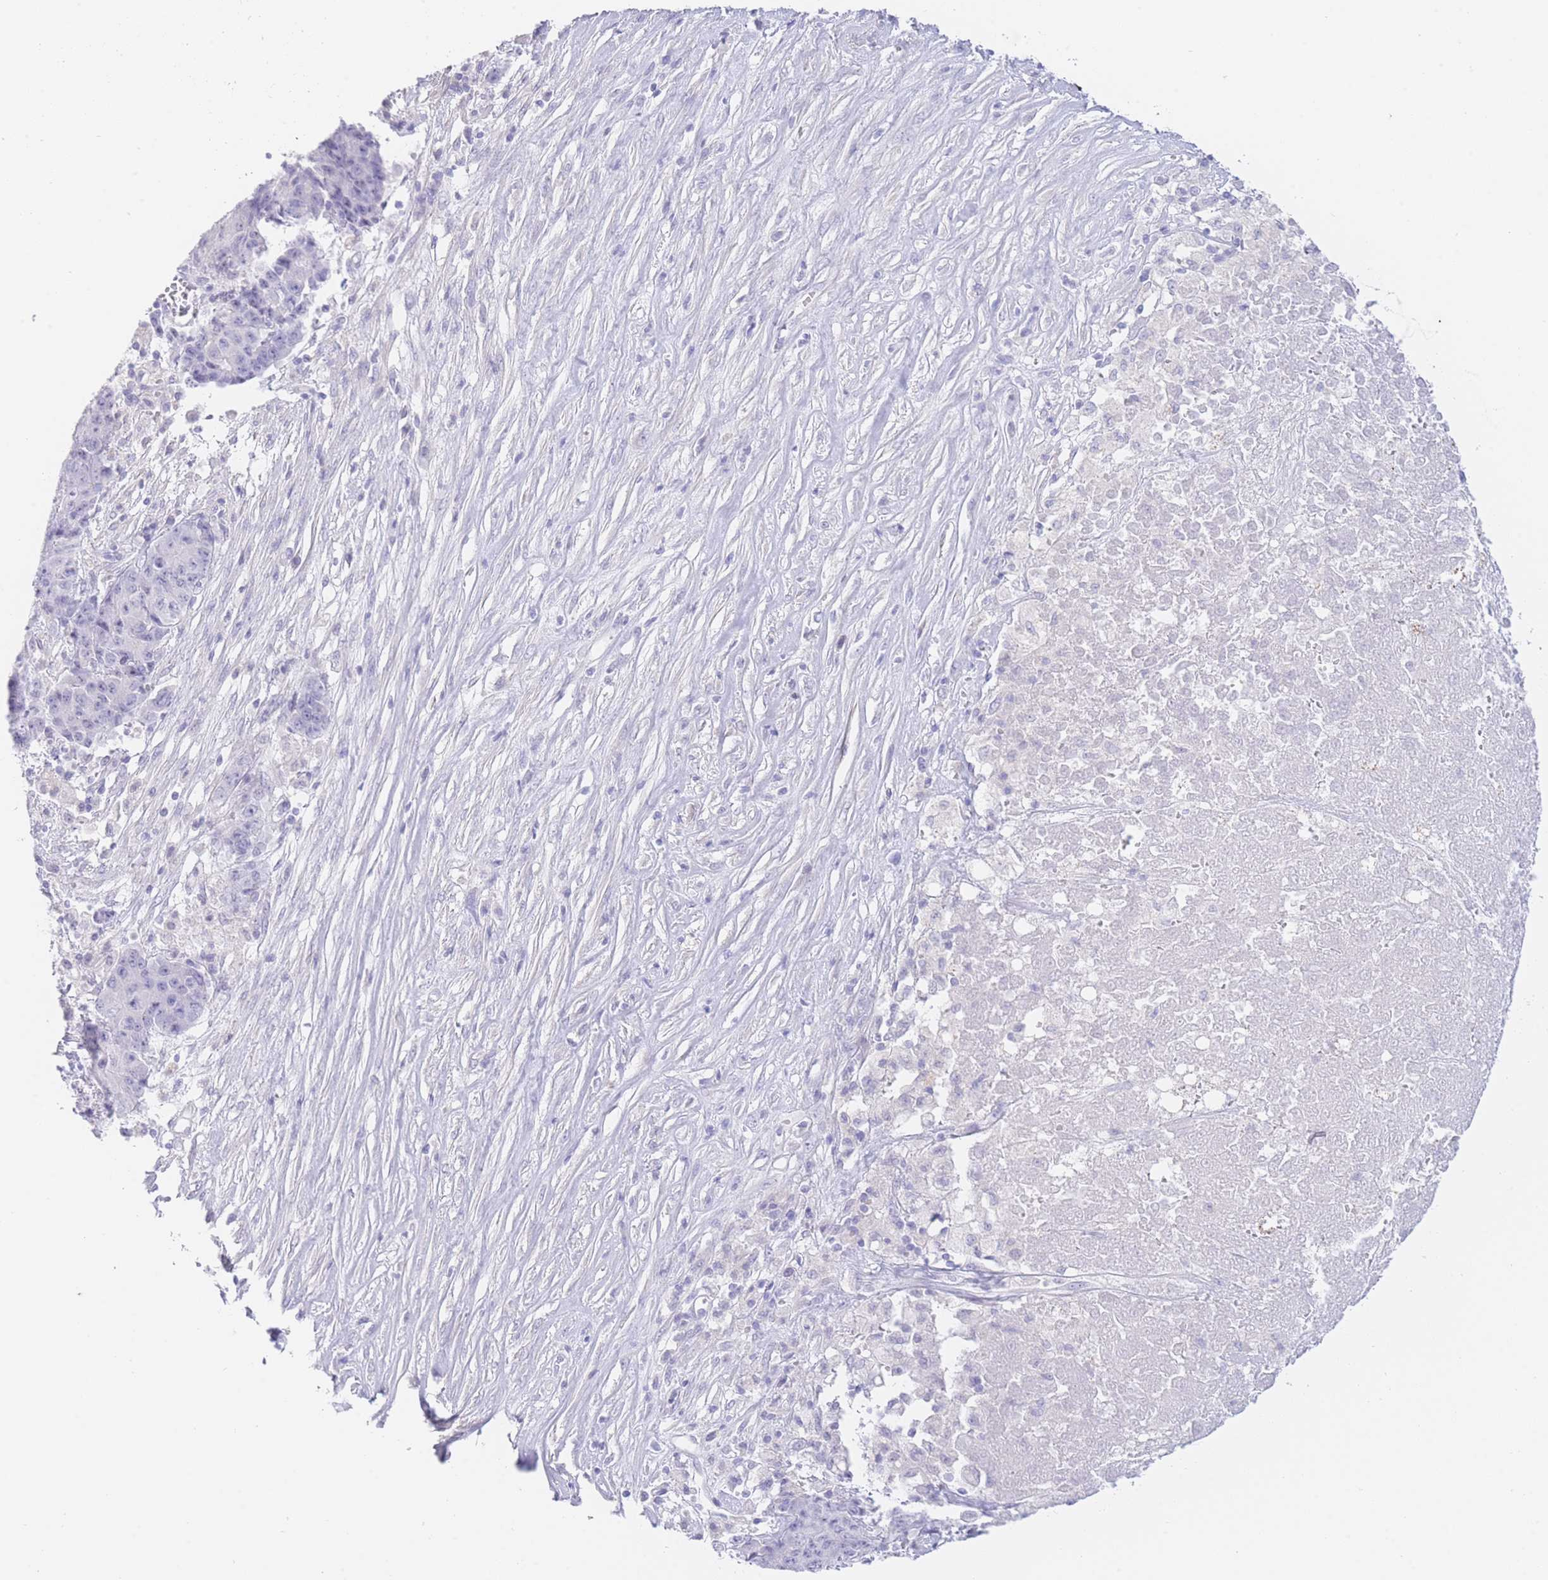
{"staining": {"intensity": "negative", "quantity": "none", "location": "none"}, "tissue": "ovarian cancer", "cell_type": "Tumor cells", "image_type": "cancer", "snomed": [{"axis": "morphology", "description": "Carcinoma, endometroid"}, {"axis": "topography", "description": "Ovary"}], "caption": "Human endometroid carcinoma (ovarian) stained for a protein using immunohistochemistry (IHC) shows no staining in tumor cells.", "gene": "ZNF212", "patient": {"sex": "female", "age": 42}}